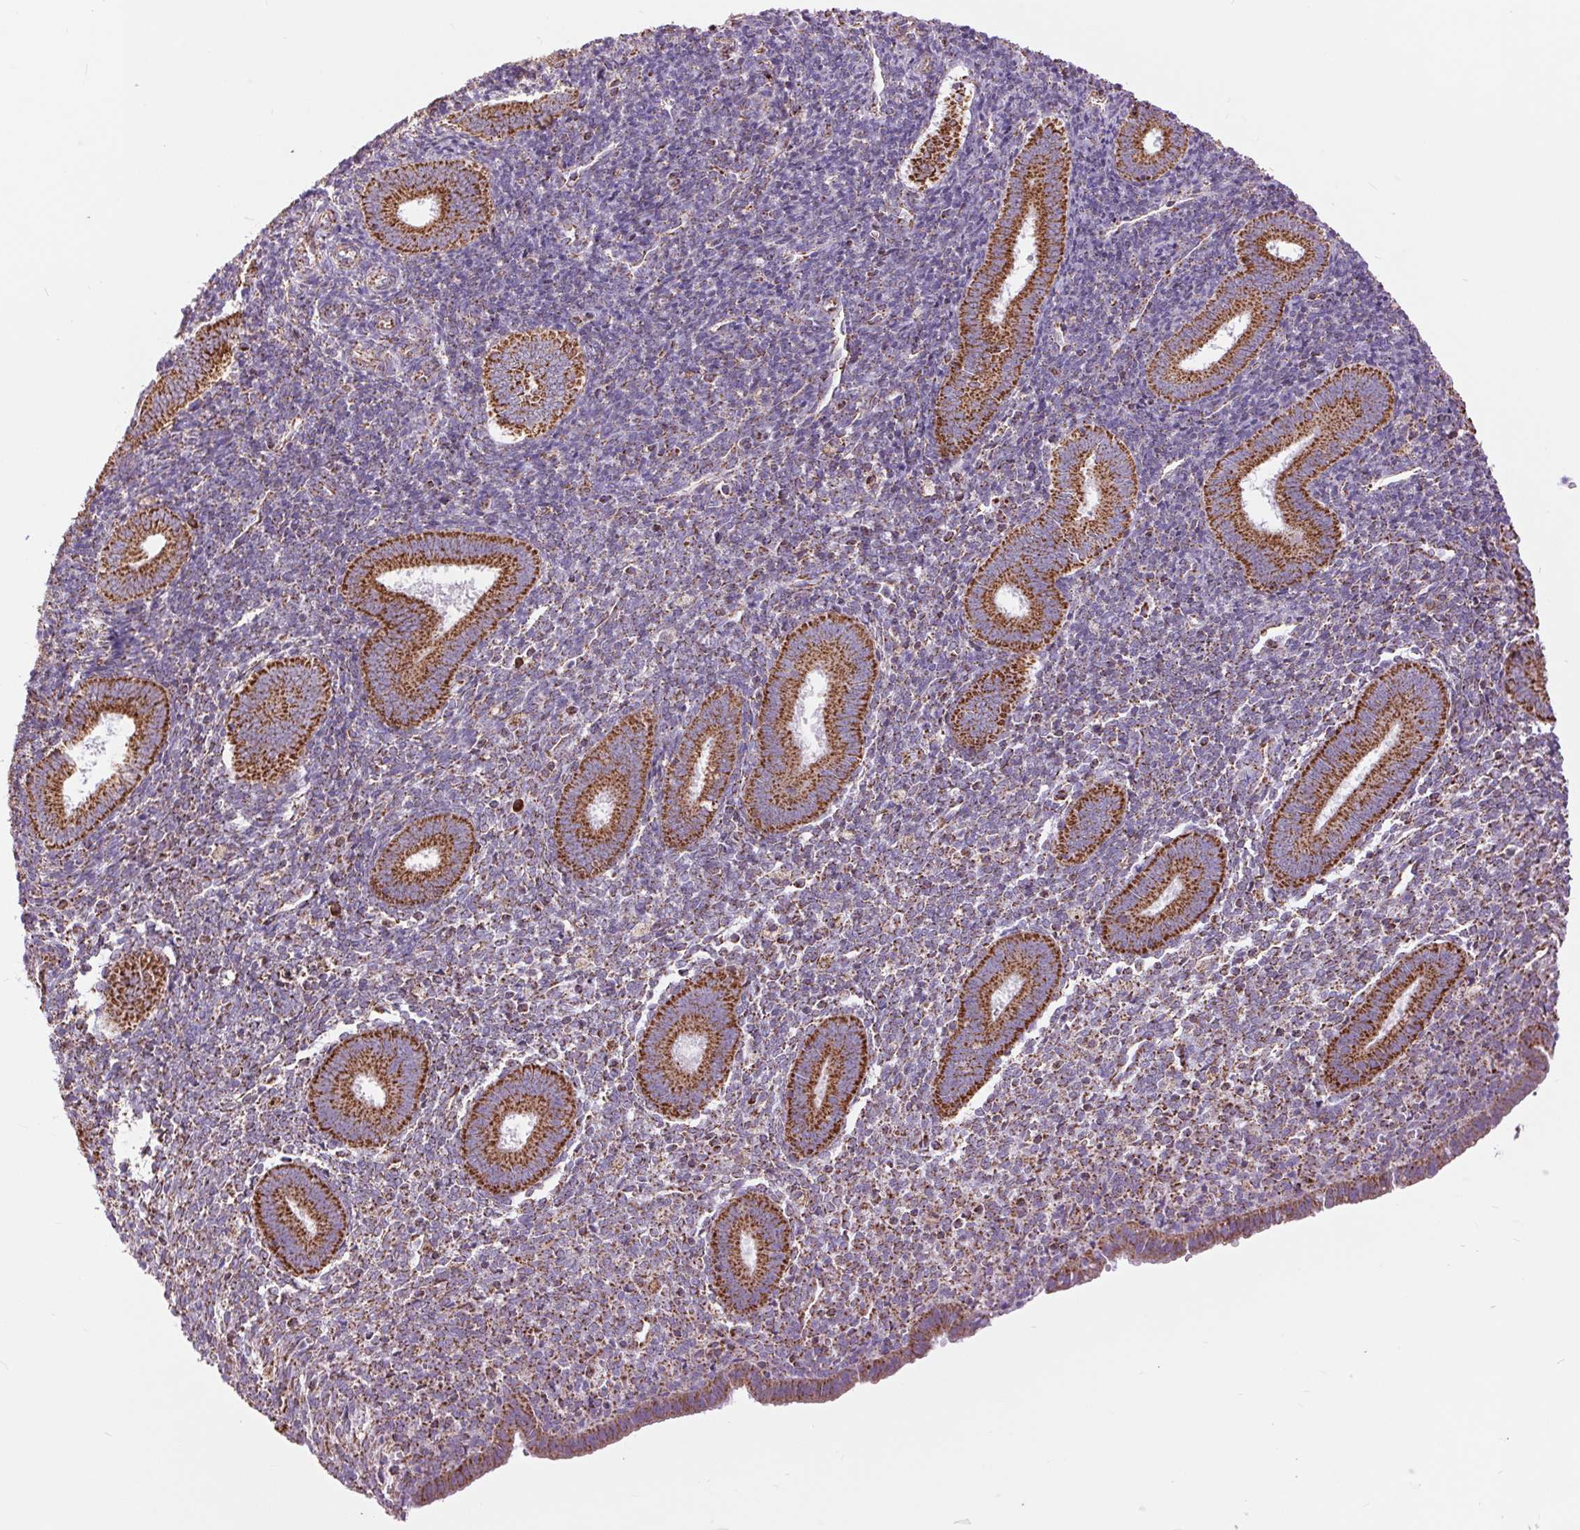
{"staining": {"intensity": "moderate", "quantity": "25%-75%", "location": "cytoplasmic/membranous"}, "tissue": "endometrium", "cell_type": "Cells in endometrial stroma", "image_type": "normal", "snomed": [{"axis": "morphology", "description": "Normal tissue, NOS"}, {"axis": "topography", "description": "Endometrium"}], "caption": "Brown immunohistochemical staining in unremarkable human endometrium shows moderate cytoplasmic/membranous positivity in approximately 25%-75% of cells in endometrial stroma.", "gene": "ATP5PB", "patient": {"sex": "female", "age": 25}}